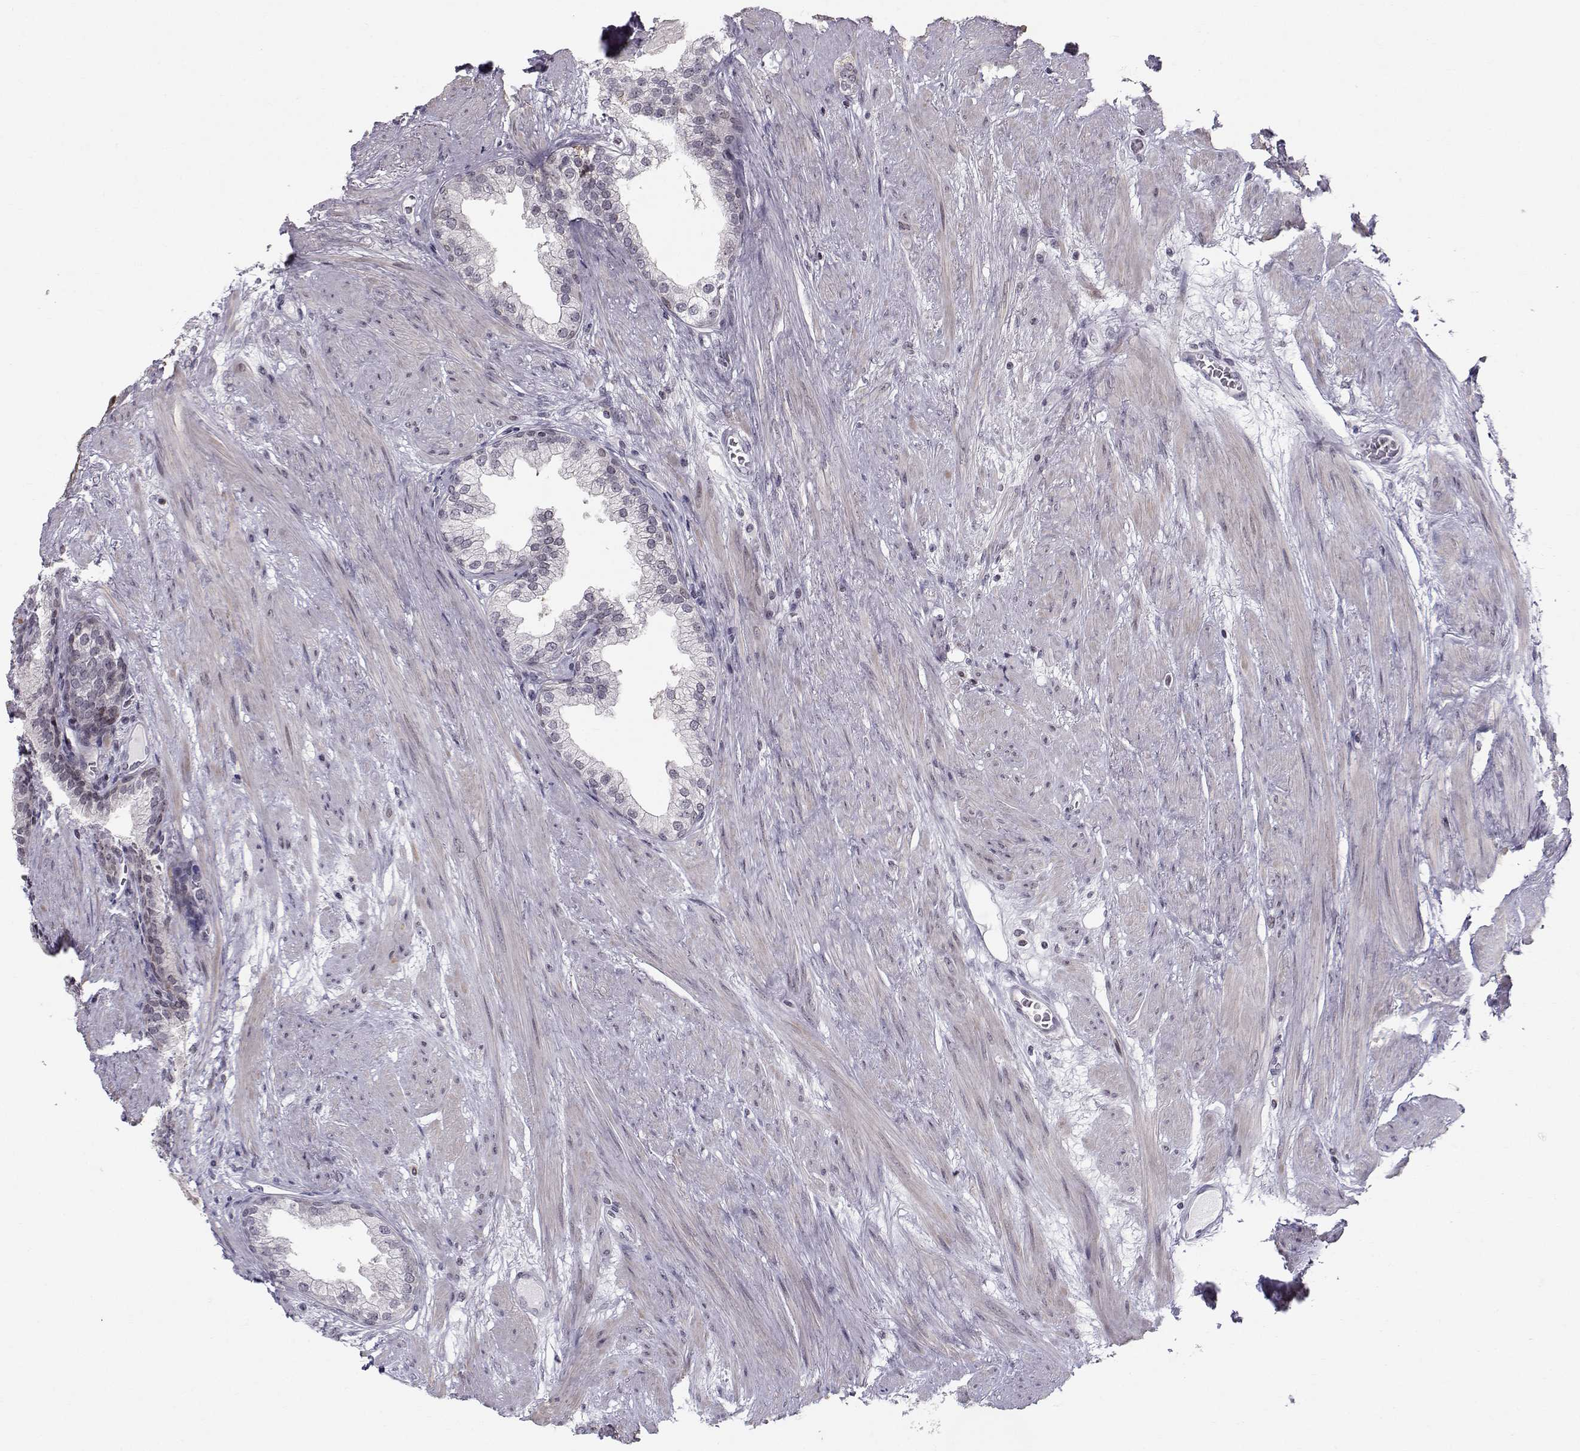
{"staining": {"intensity": "weak", "quantity": "<25%", "location": "cytoplasmic/membranous"}, "tissue": "prostate cancer", "cell_type": "Tumor cells", "image_type": "cancer", "snomed": [{"axis": "morphology", "description": "Adenocarcinoma, NOS"}, {"axis": "topography", "description": "Prostate"}], "caption": "A micrograph of prostate cancer (adenocarcinoma) stained for a protein reveals no brown staining in tumor cells.", "gene": "MARCHF4", "patient": {"sex": "male", "age": 69}}